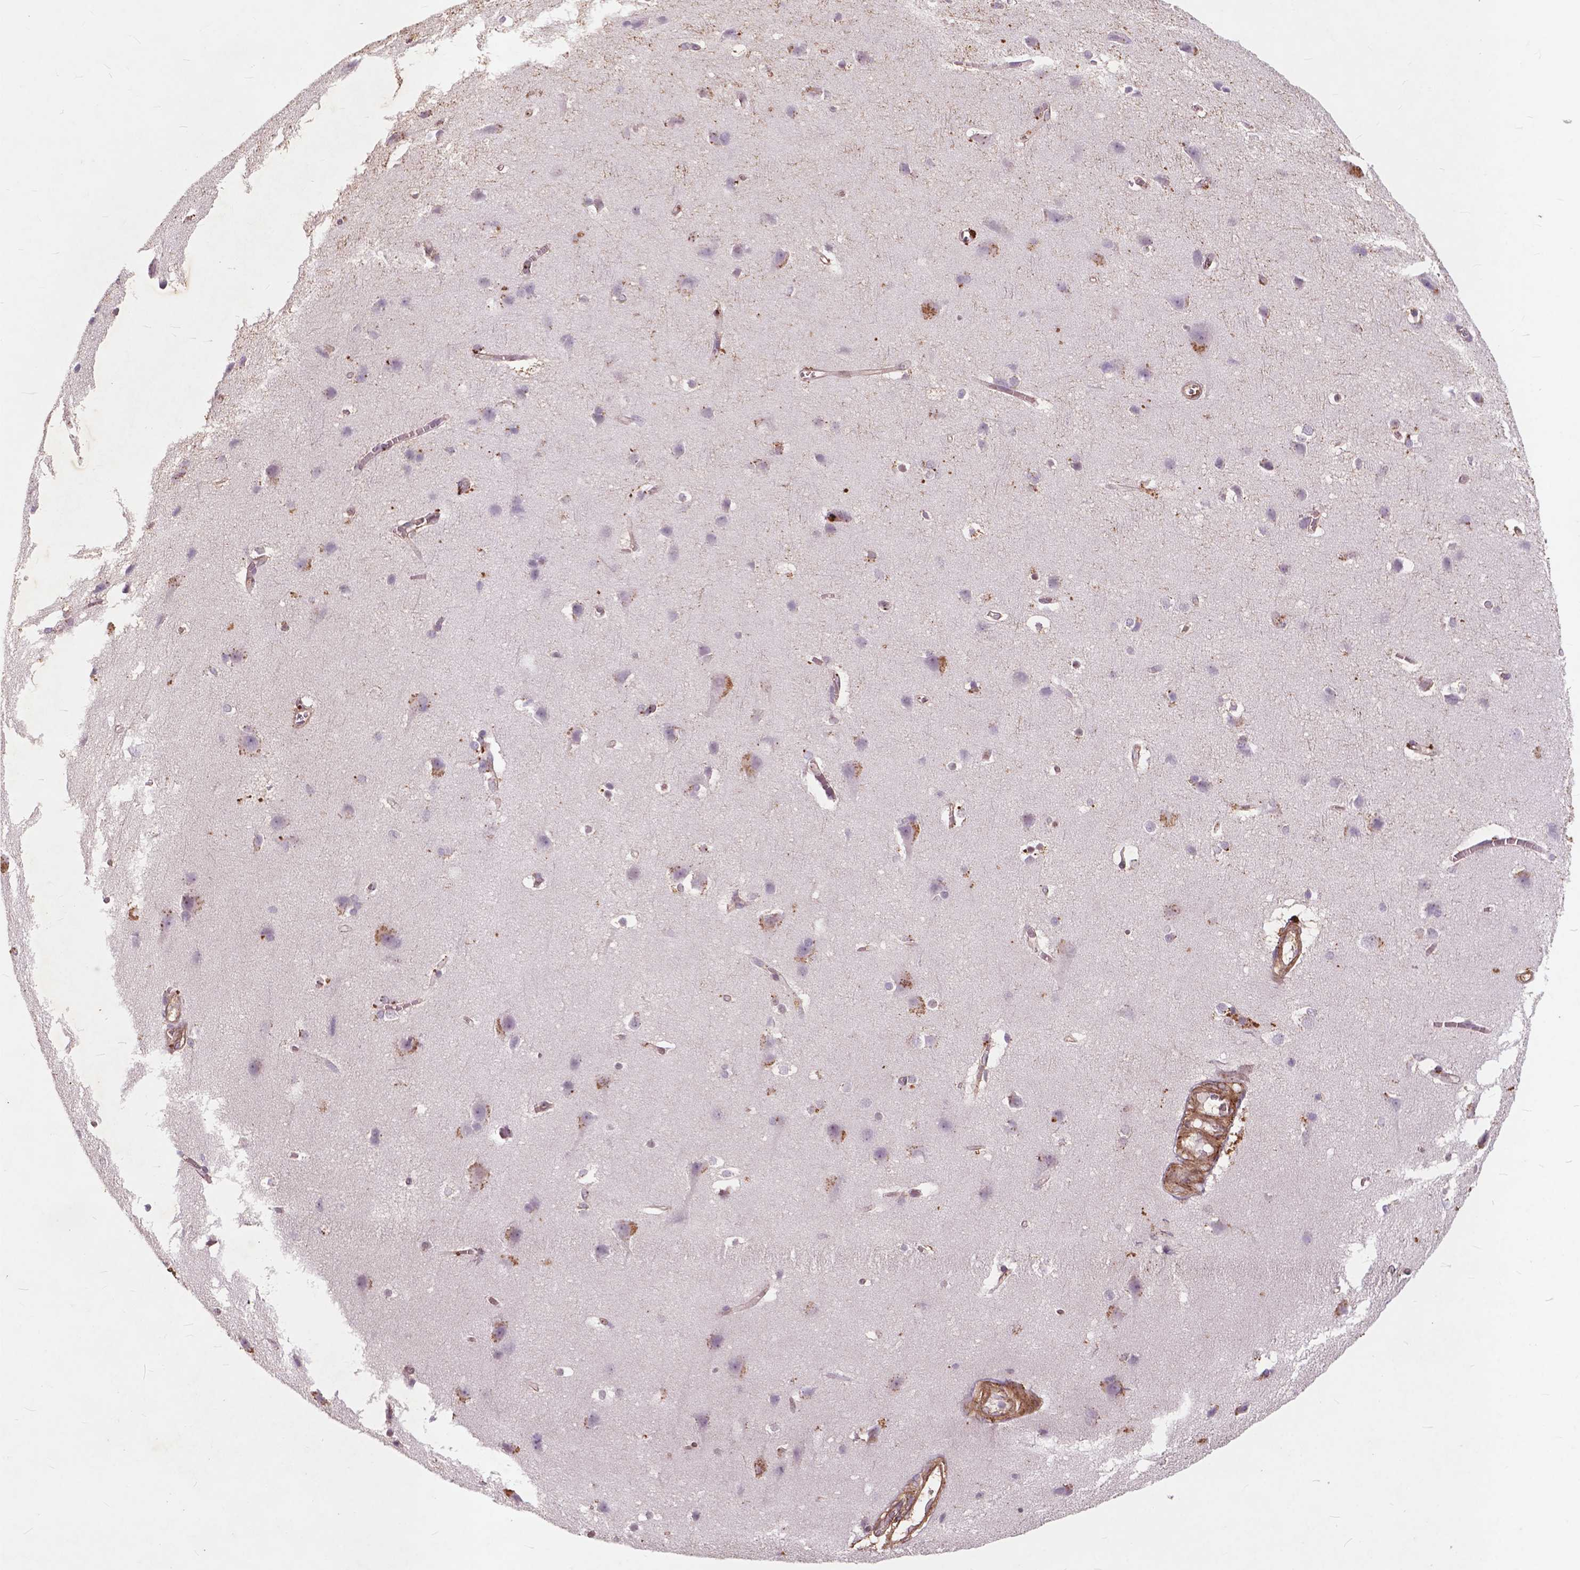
{"staining": {"intensity": "moderate", "quantity": "25%-75%", "location": "cytoplasmic/membranous"}, "tissue": "cerebral cortex", "cell_type": "Endothelial cells", "image_type": "normal", "snomed": [{"axis": "morphology", "description": "Normal tissue, NOS"}, {"axis": "topography", "description": "Cerebral cortex"}], "caption": "Protein analysis of benign cerebral cortex reveals moderate cytoplasmic/membranous positivity in approximately 25%-75% of endothelial cells. (Stains: DAB in brown, nuclei in blue, Microscopy: brightfield microscopy at high magnification).", "gene": "RFPL4B", "patient": {"sex": "male", "age": 37}}